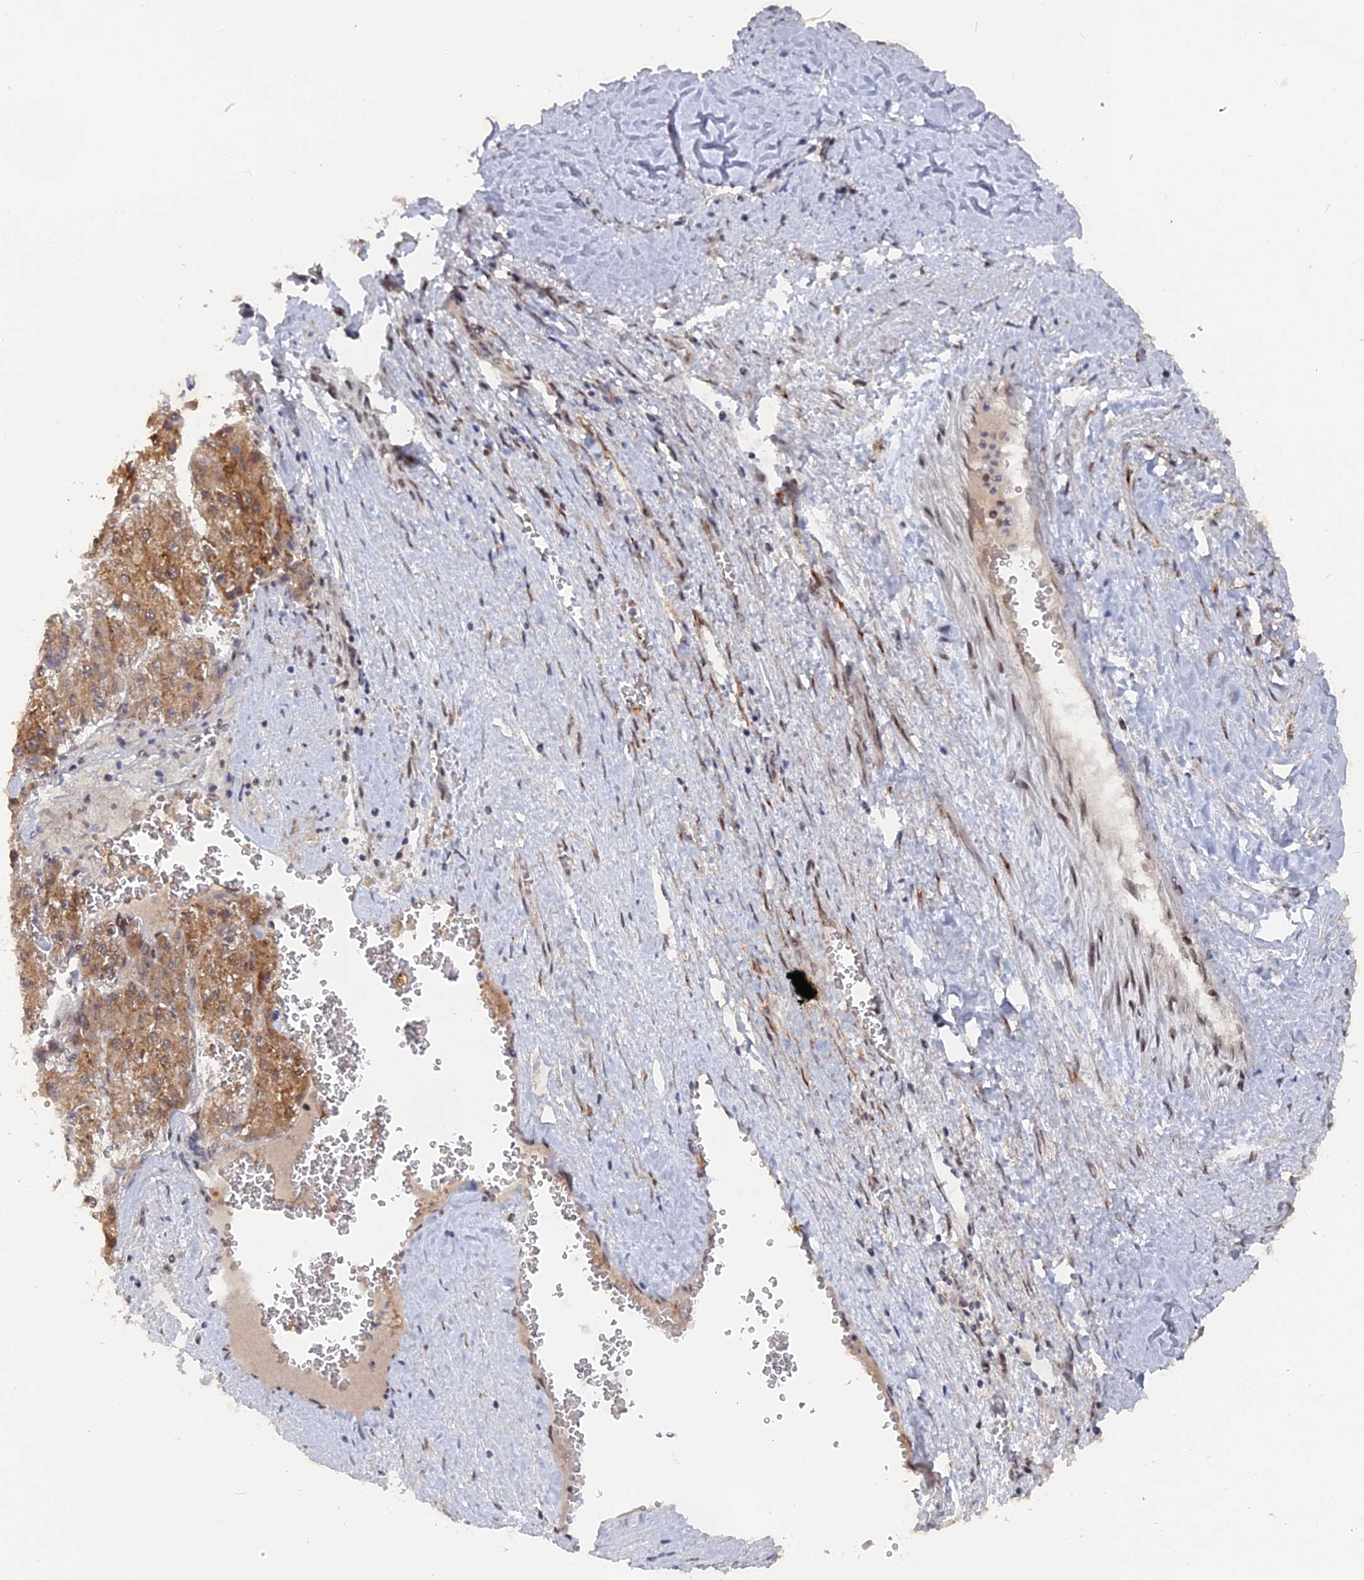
{"staining": {"intensity": "moderate", "quantity": ">75%", "location": "cytoplasmic/membranous"}, "tissue": "liver cancer", "cell_type": "Tumor cells", "image_type": "cancer", "snomed": [{"axis": "morphology", "description": "Carcinoma, Hepatocellular, NOS"}, {"axis": "topography", "description": "Liver"}], "caption": "Immunohistochemical staining of human liver hepatocellular carcinoma demonstrates moderate cytoplasmic/membranous protein positivity in about >75% of tumor cells.", "gene": "CCDC85A", "patient": {"sex": "female", "age": 73}}